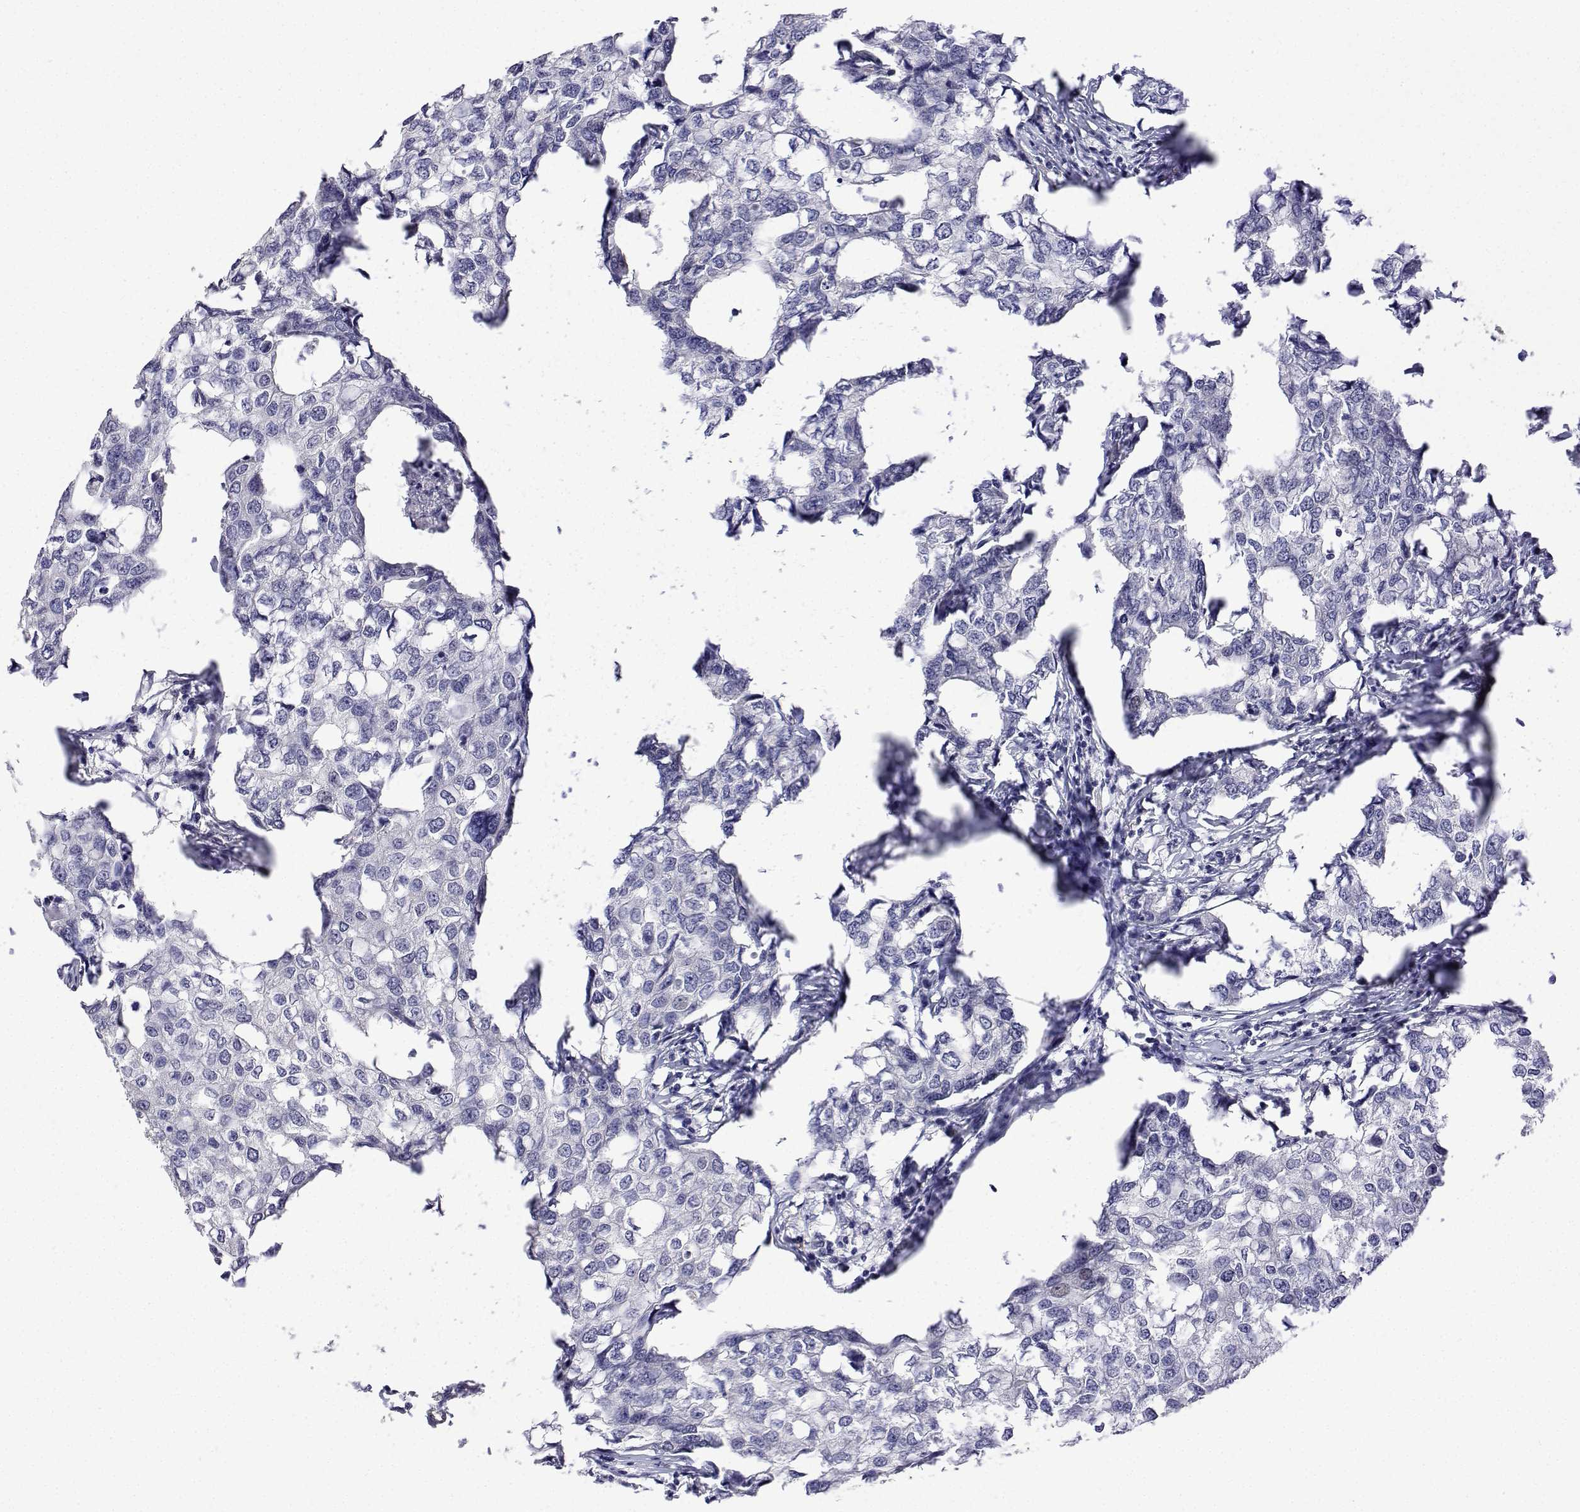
{"staining": {"intensity": "negative", "quantity": "none", "location": "none"}, "tissue": "breast cancer", "cell_type": "Tumor cells", "image_type": "cancer", "snomed": [{"axis": "morphology", "description": "Duct carcinoma"}, {"axis": "topography", "description": "Breast"}], "caption": "High power microscopy histopathology image of an IHC photomicrograph of breast infiltrating ductal carcinoma, revealing no significant positivity in tumor cells.", "gene": "PLCB1", "patient": {"sex": "female", "age": 27}}